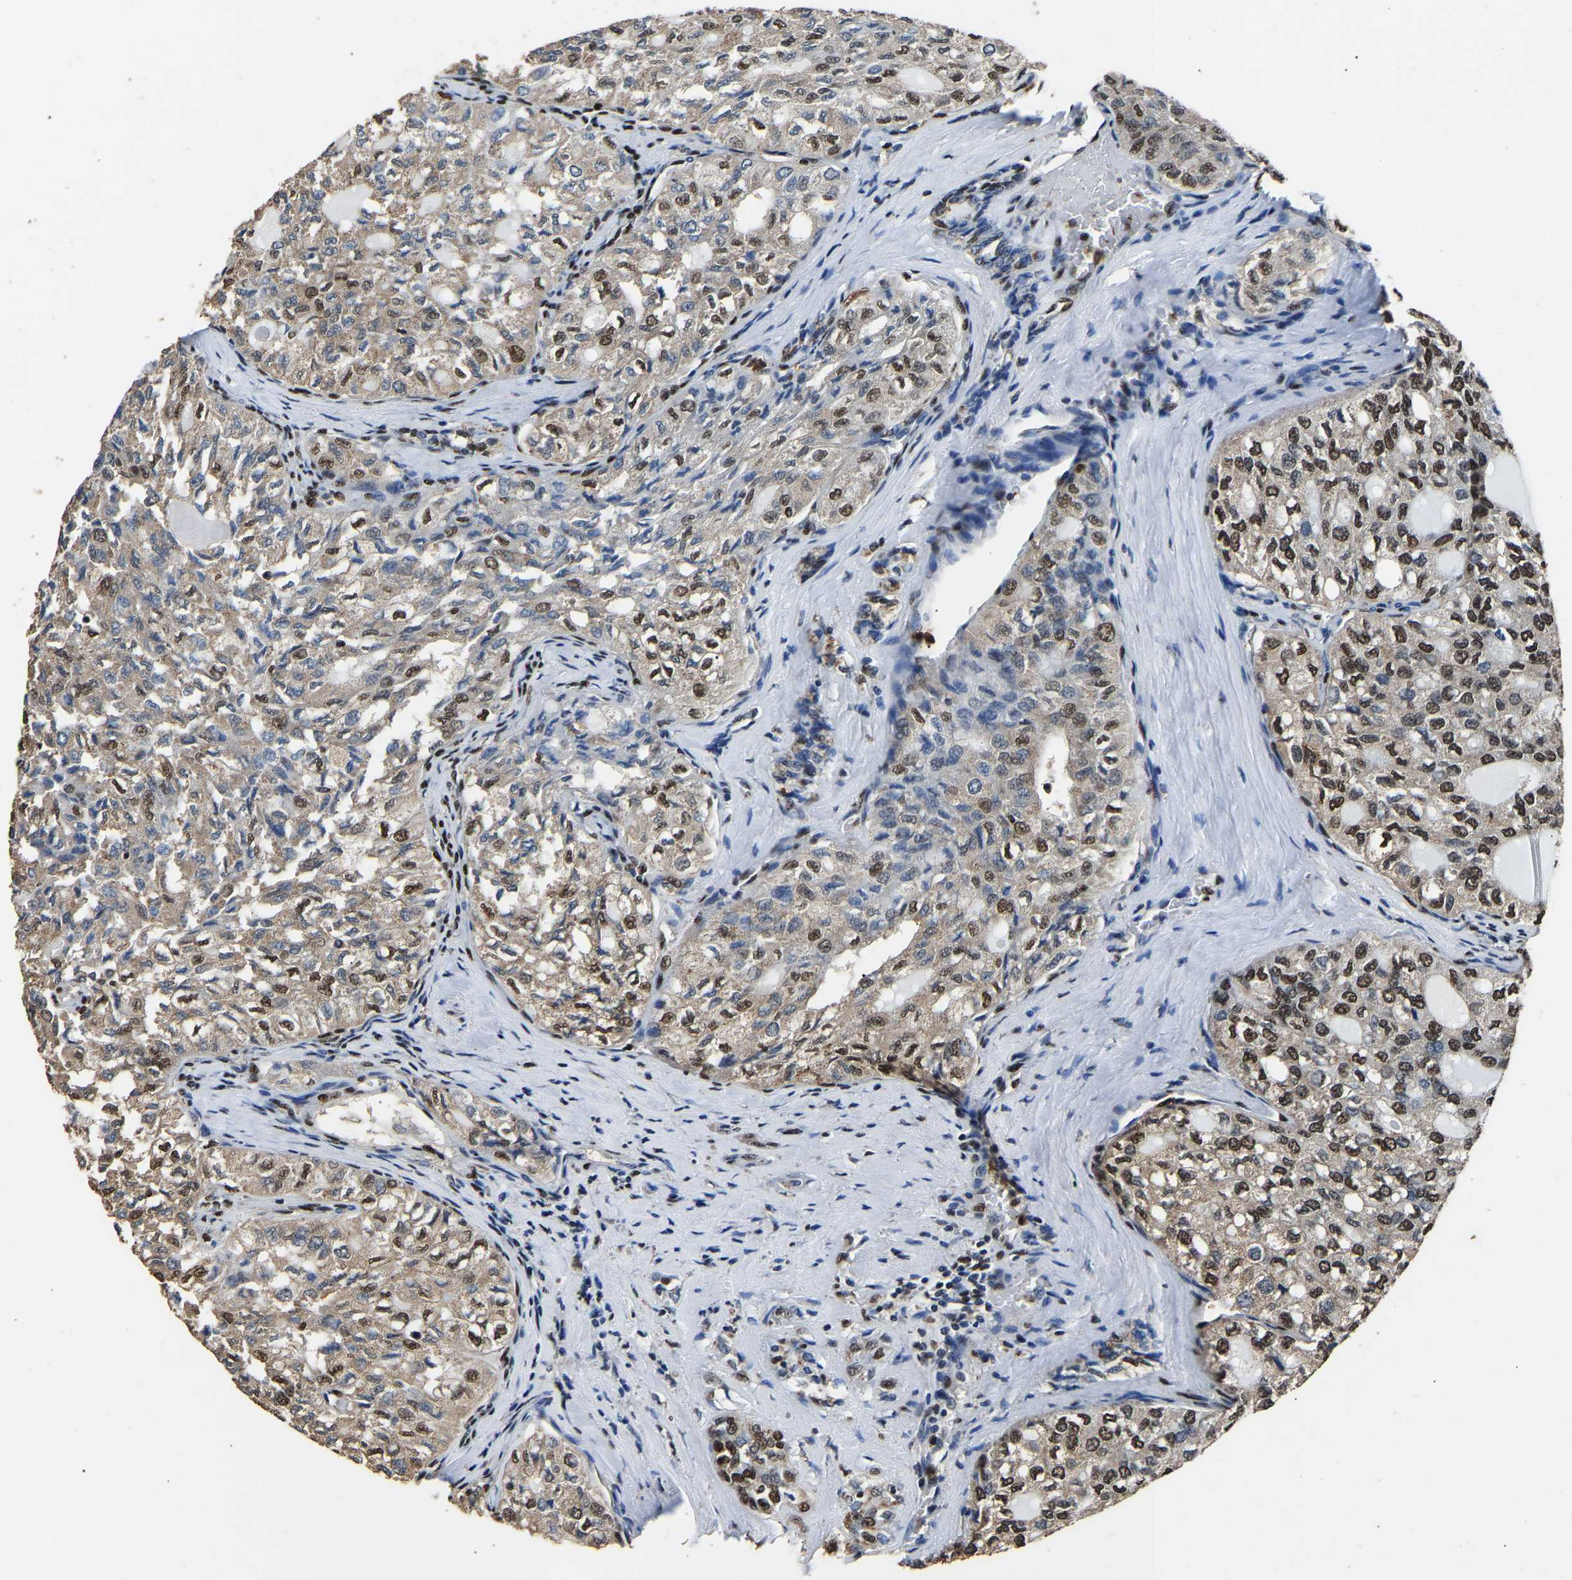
{"staining": {"intensity": "moderate", "quantity": ">75%", "location": "cytoplasmic/membranous,nuclear"}, "tissue": "thyroid cancer", "cell_type": "Tumor cells", "image_type": "cancer", "snomed": [{"axis": "morphology", "description": "Follicular adenoma carcinoma, NOS"}, {"axis": "topography", "description": "Thyroid gland"}], "caption": "Immunohistochemical staining of human thyroid cancer exhibits medium levels of moderate cytoplasmic/membranous and nuclear protein positivity in approximately >75% of tumor cells.", "gene": "SAFB", "patient": {"sex": "male", "age": 75}}